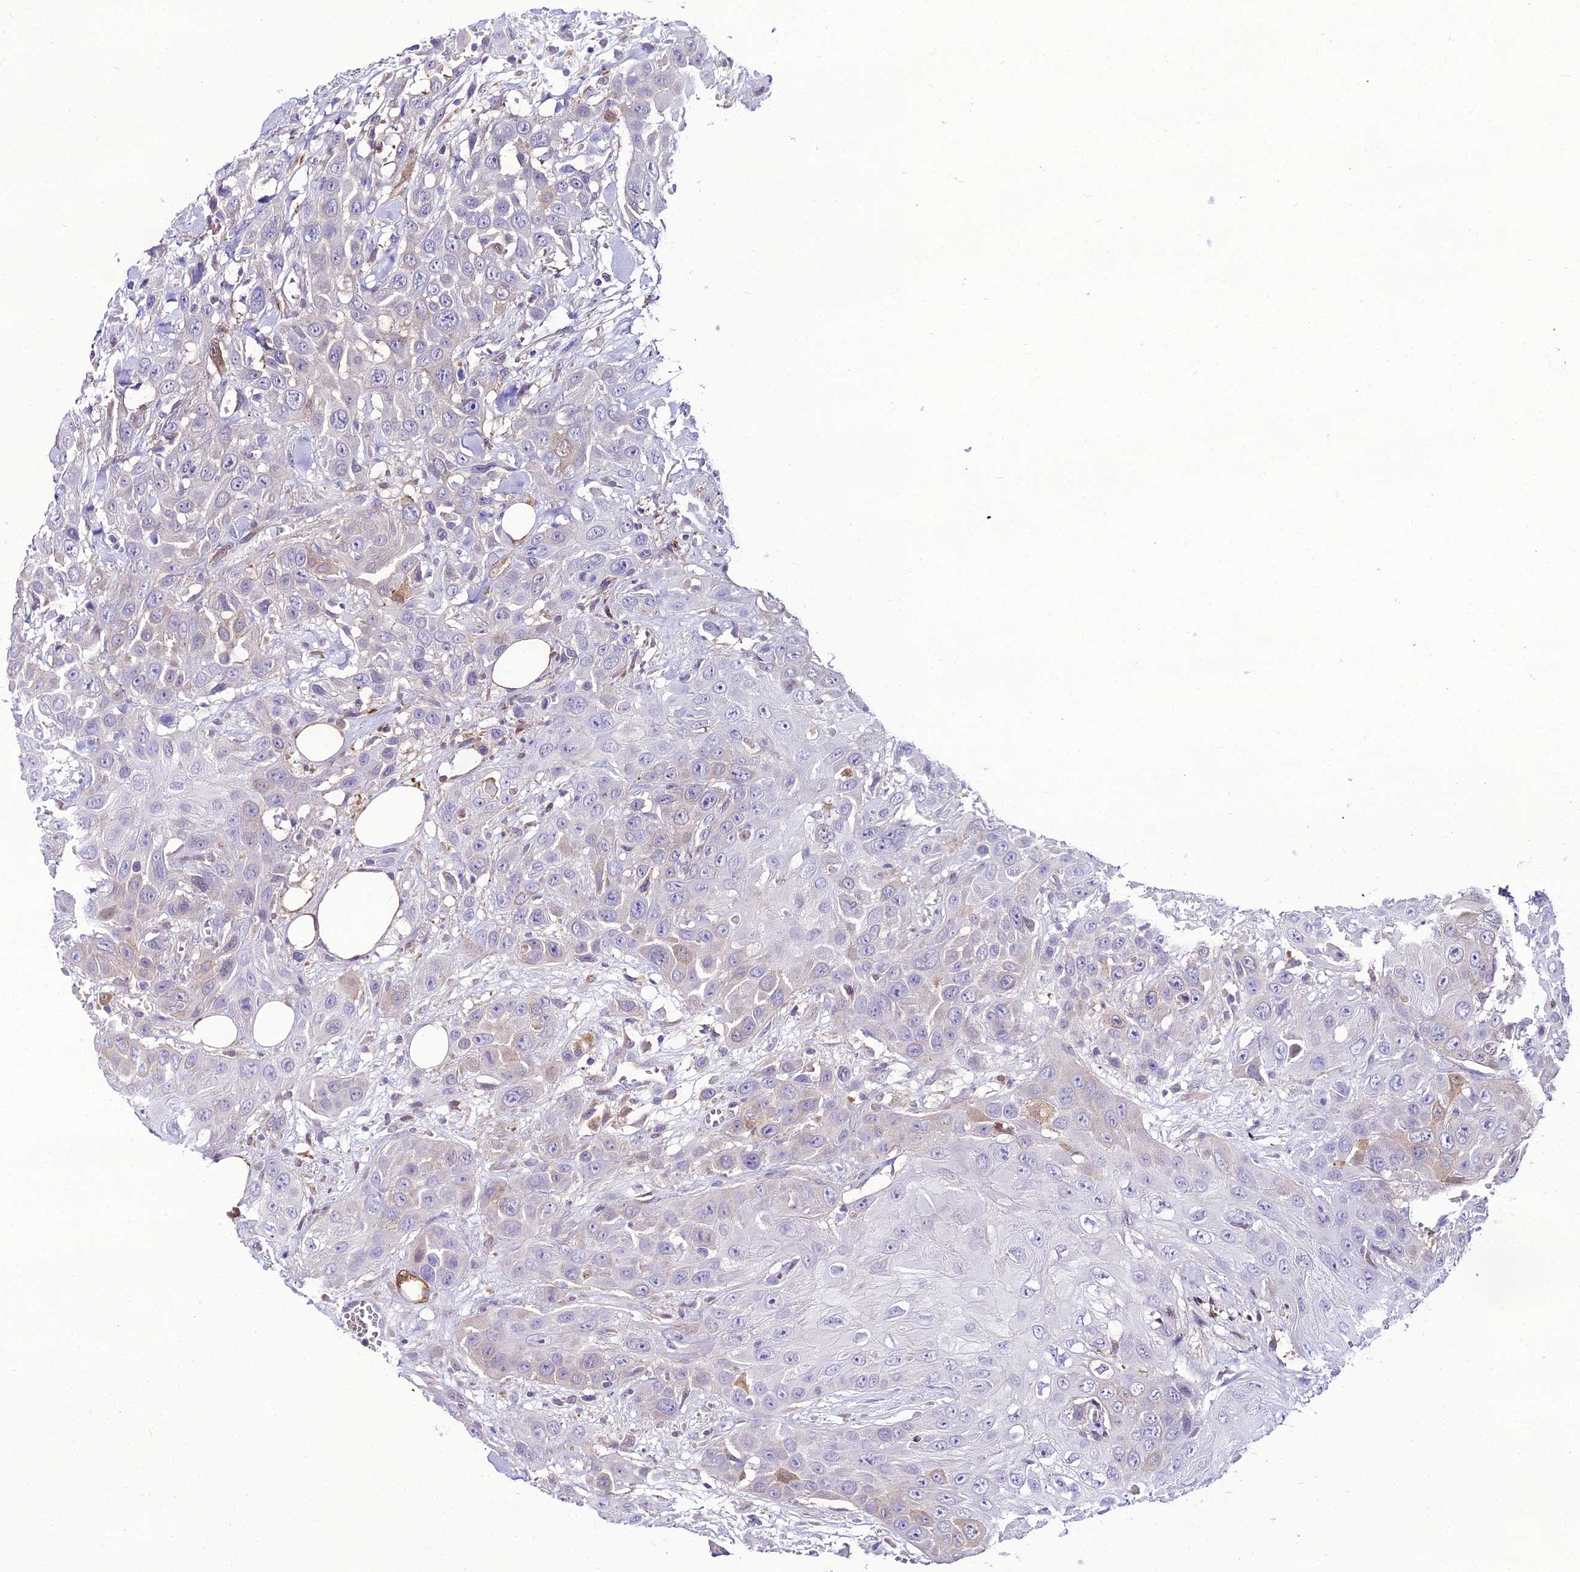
{"staining": {"intensity": "negative", "quantity": "none", "location": "none"}, "tissue": "head and neck cancer", "cell_type": "Tumor cells", "image_type": "cancer", "snomed": [{"axis": "morphology", "description": "Squamous cell carcinoma, NOS"}, {"axis": "topography", "description": "Head-Neck"}], "caption": "IHC of human head and neck cancer (squamous cell carcinoma) shows no expression in tumor cells.", "gene": "MB21D2", "patient": {"sex": "male", "age": 81}}